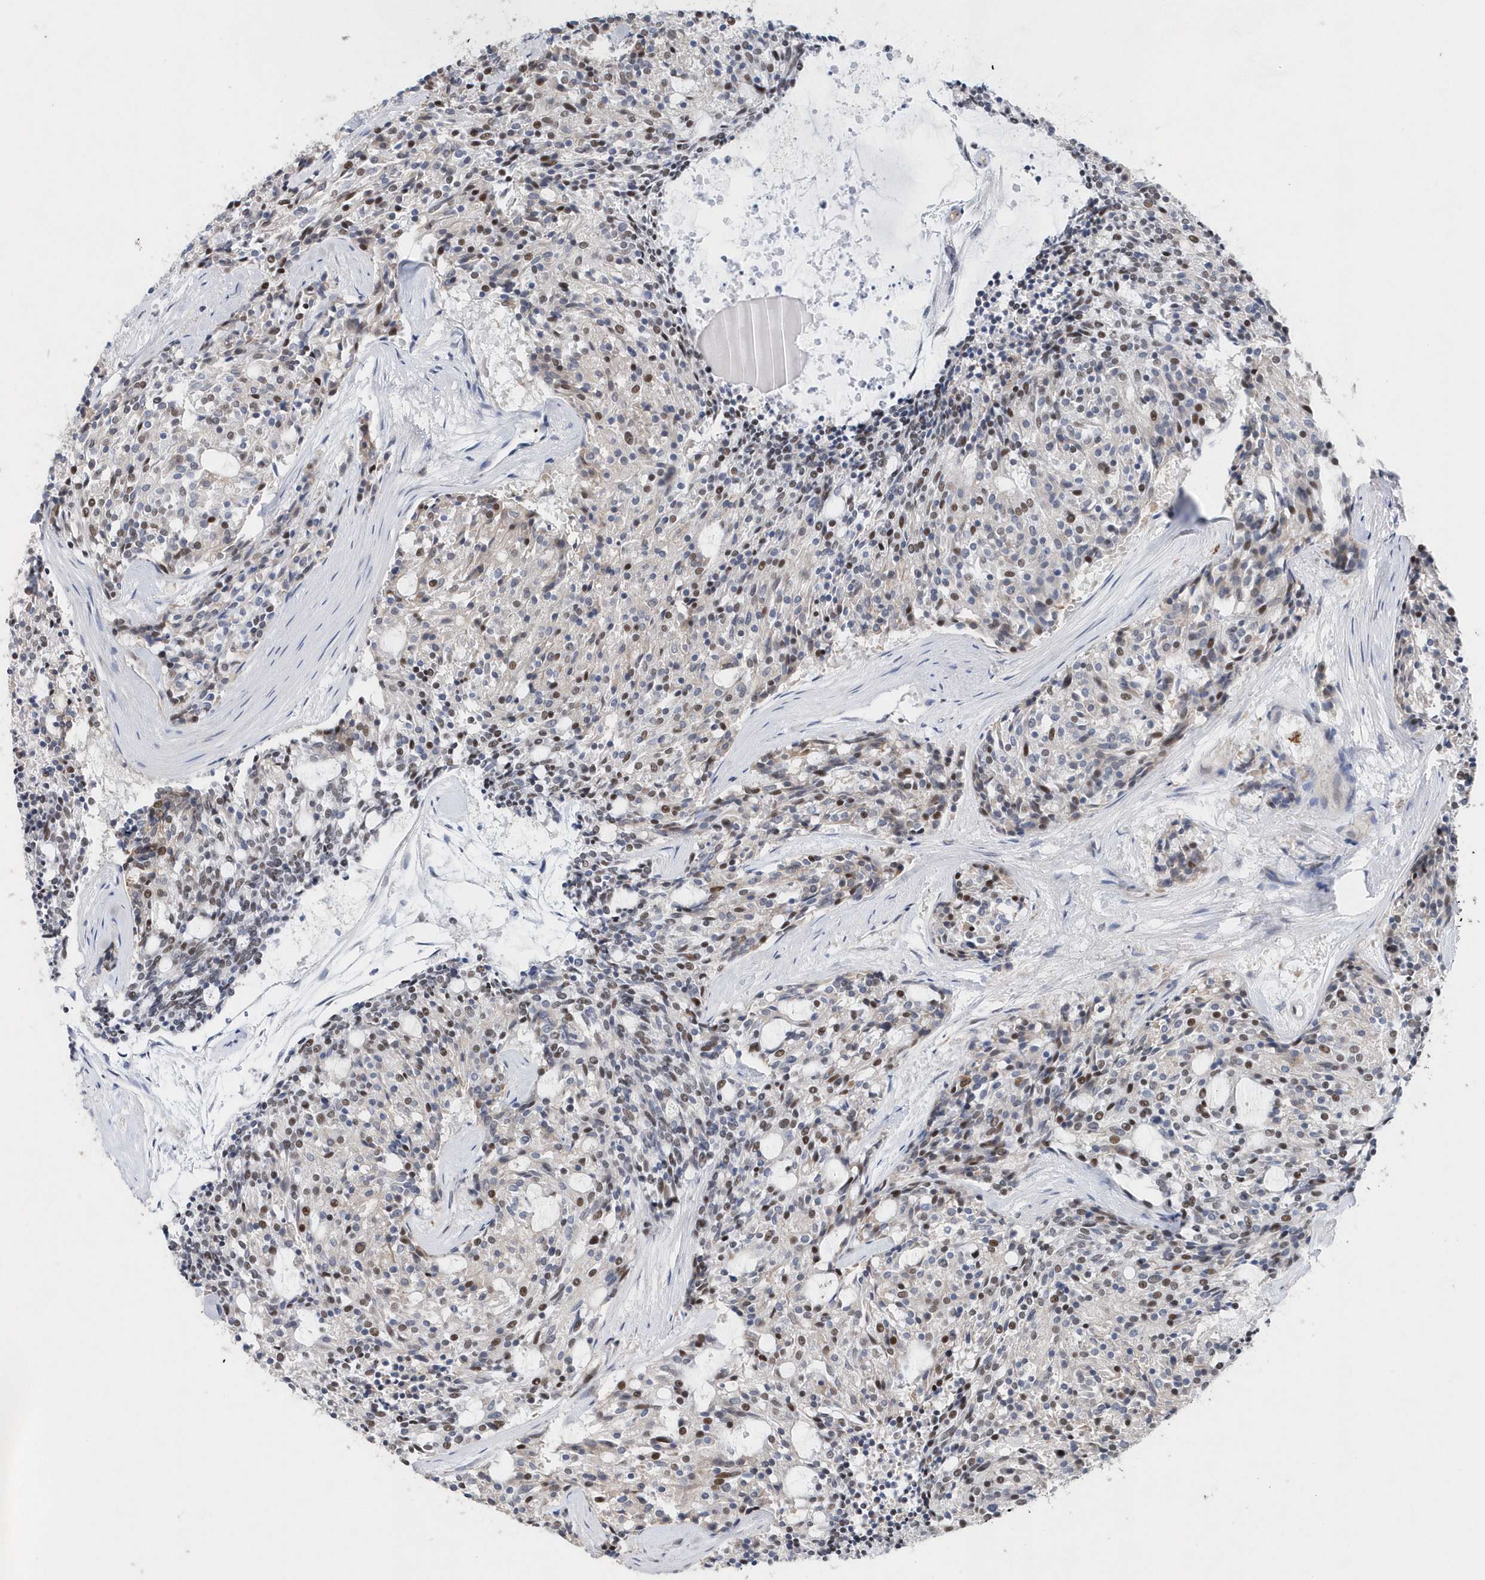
{"staining": {"intensity": "moderate", "quantity": "<25%", "location": "nuclear"}, "tissue": "carcinoid", "cell_type": "Tumor cells", "image_type": "cancer", "snomed": [{"axis": "morphology", "description": "Carcinoid, malignant, NOS"}, {"axis": "topography", "description": "Pancreas"}], "caption": "The image shows staining of malignant carcinoid, revealing moderate nuclear protein staining (brown color) within tumor cells.", "gene": "RPP30", "patient": {"sex": "female", "age": 54}}